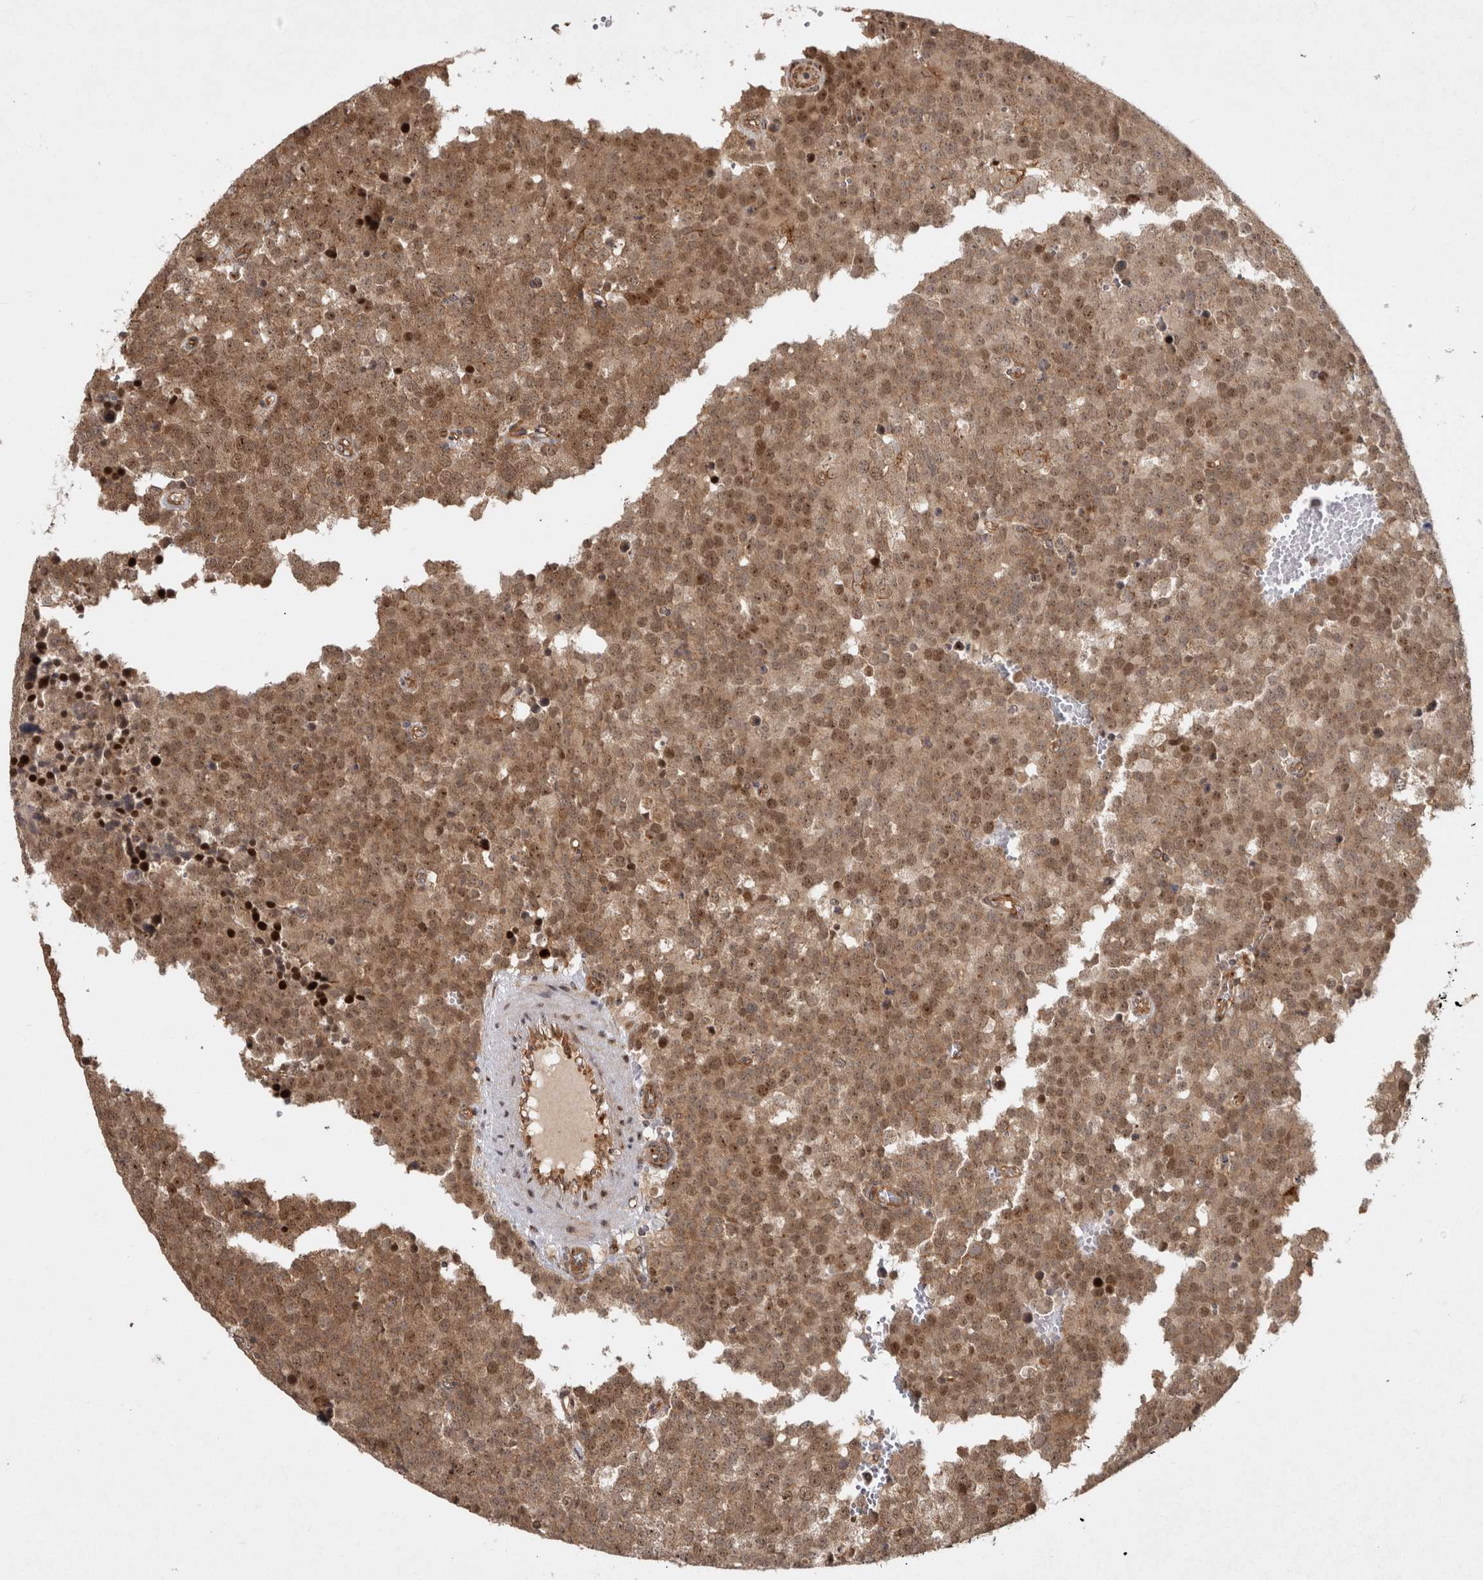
{"staining": {"intensity": "moderate", "quantity": ">75%", "location": "cytoplasmic/membranous,nuclear"}, "tissue": "testis cancer", "cell_type": "Tumor cells", "image_type": "cancer", "snomed": [{"axis": "morphology", "description": "Seminoma, NOS"}, {"axis": "topography", "description": "Testis"}], "caption": "An image of testis cancer stained for a protein displays moderate cytoplasmic/membranous and nuclear brown staining in tumor cells. The staining was performed using DAB (3,3'-diaminobenzidine) to visualize the protein expression in brown, while the nuclei were stained in blue with hematoxylin (Magnification: 20x).", "gene": "CAMSAP2", "patient": {"sex": "male", "age": 71}}